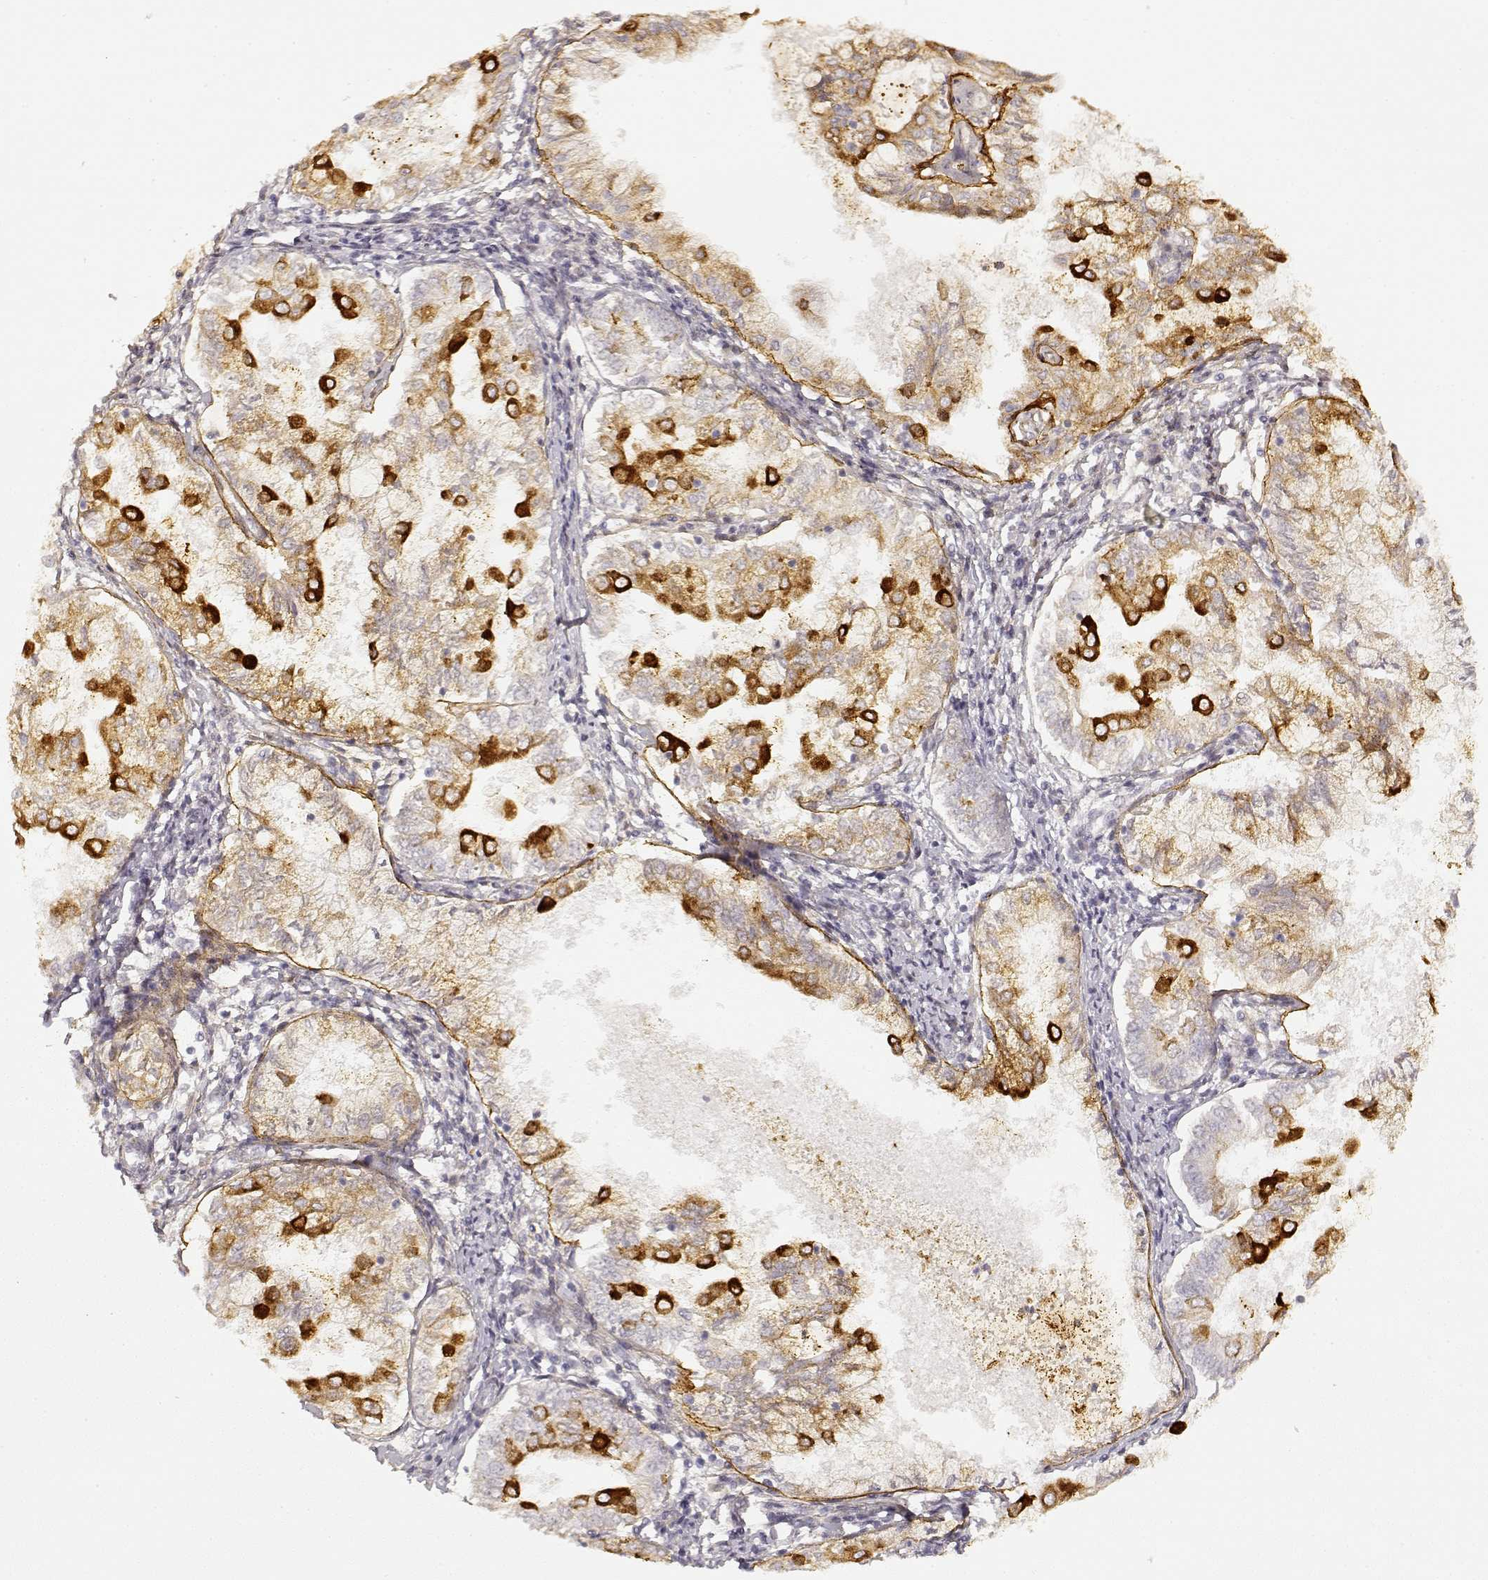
{"staining": {"intensity": "strong", "quantity": "<25%", "location": "cytoplasmic/membranous"}, "tissue": "endometrial cancer", "cell_type": "Tumor cells", "image_type": "cancer", "snomed": [{"axis": "morphology", "description": "Adenocarcinoma, NOS"}, {"axis": "topography", "description": "Endometrium"}], "caption": "This image exhibits IHC staining of endometrial cancer (adenocarcinoma), with medium strong cytoplasmic/membranous positivity in approximately <25% of tumor cells.", "gene": "LAMC2", "patient": {"sex": "female", "age": 68}}